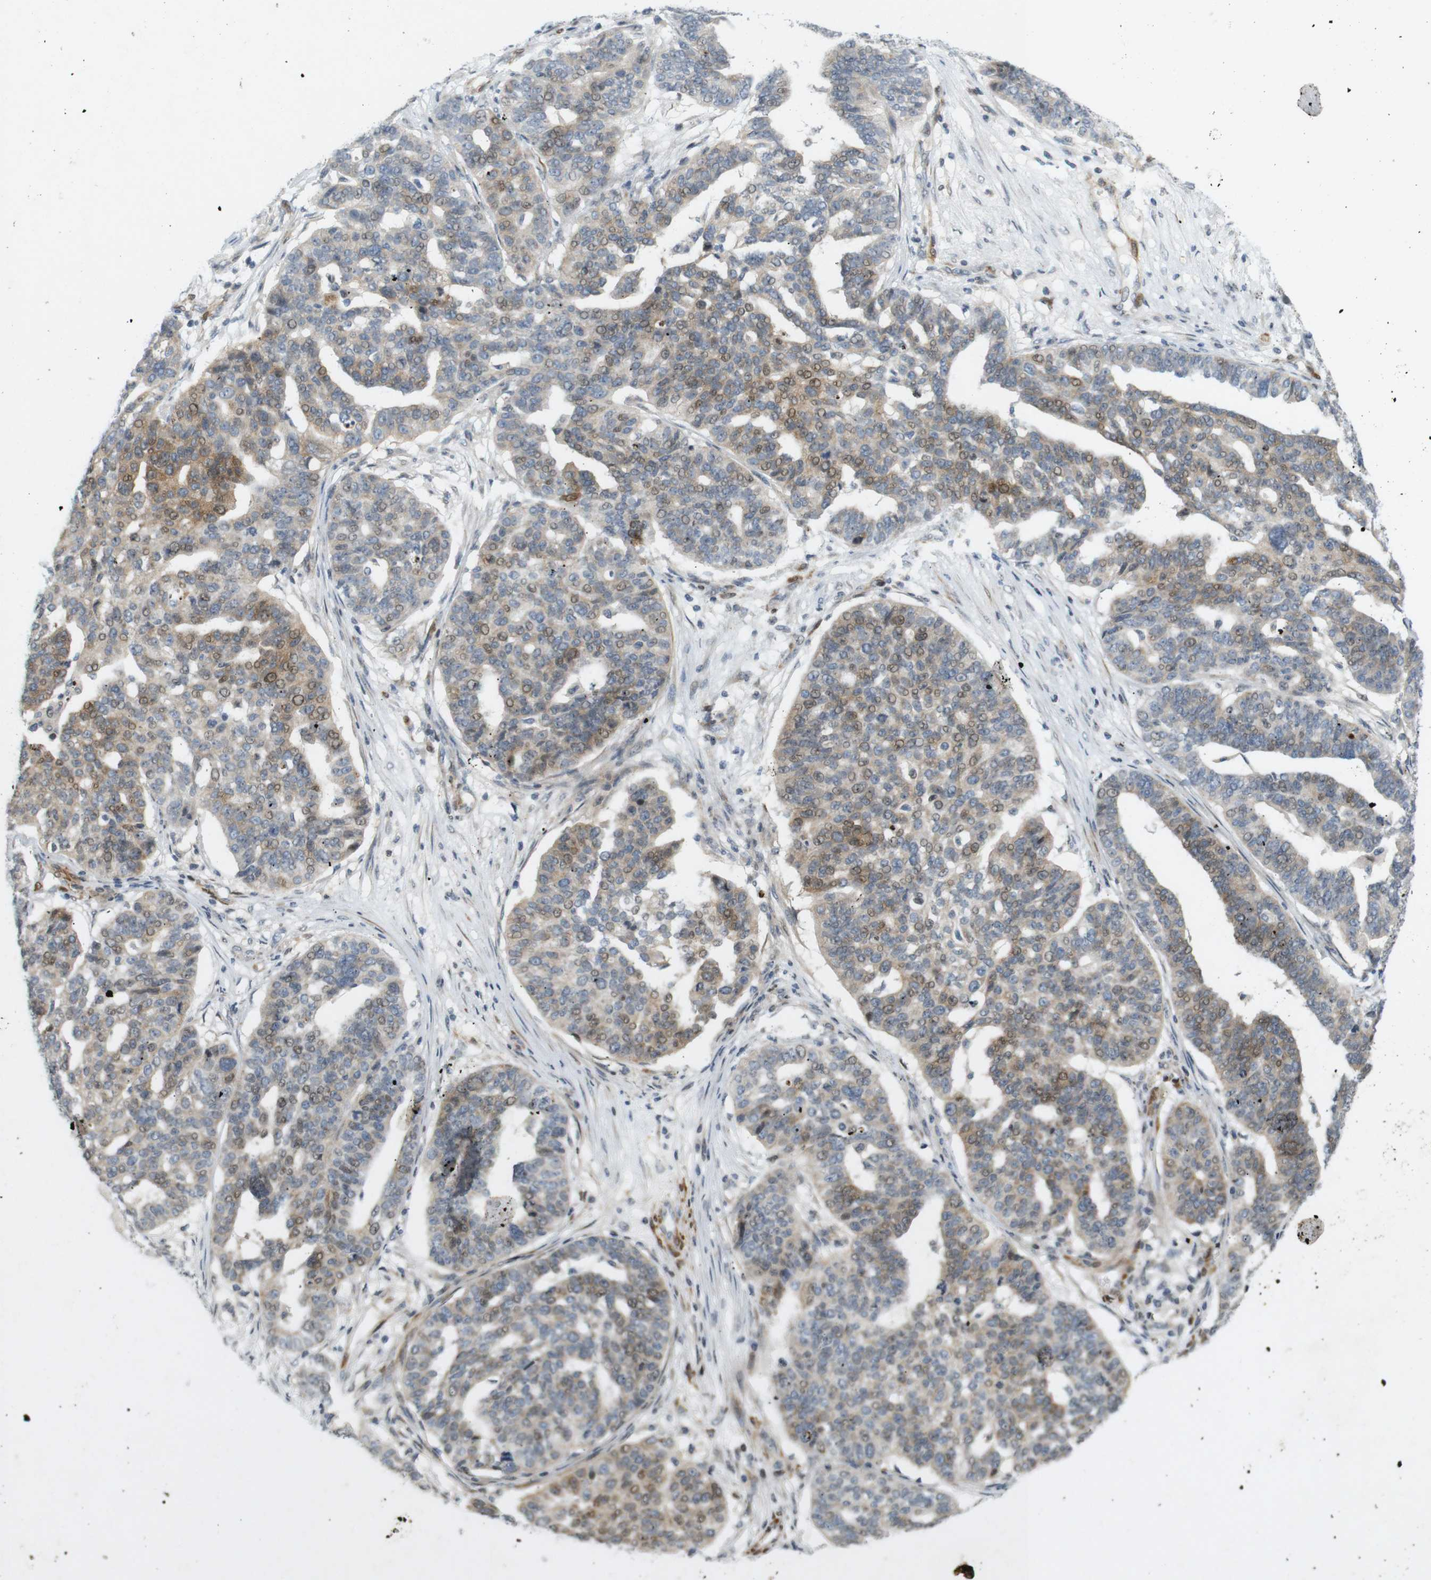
{"staining": {"intensity": "weak", "quantity": "25%-75%", "location": "cytoplasmic/membranous,nuclear"}, "tissue": "ovarian cancer", "cell_type": "Tumor cells", "image_type": "cancer", "snomed": [{"axis": "morphology", "description": "Cystadenocarcinoma, serous, NOS"}, {"axis": "topography", "description": "Ovary"}], "caption": "DAB (3,3'-diaminobenzidine) immunohistochemical staining of ovarian serous cystadenocarcinoma demonstrates weak cytoplasmic/membranous and nuclear protein expression in about 25%-75% of tumor cells.", "gene": "PPP1R14A", "patient": {"sex": "female", "age": 59}}